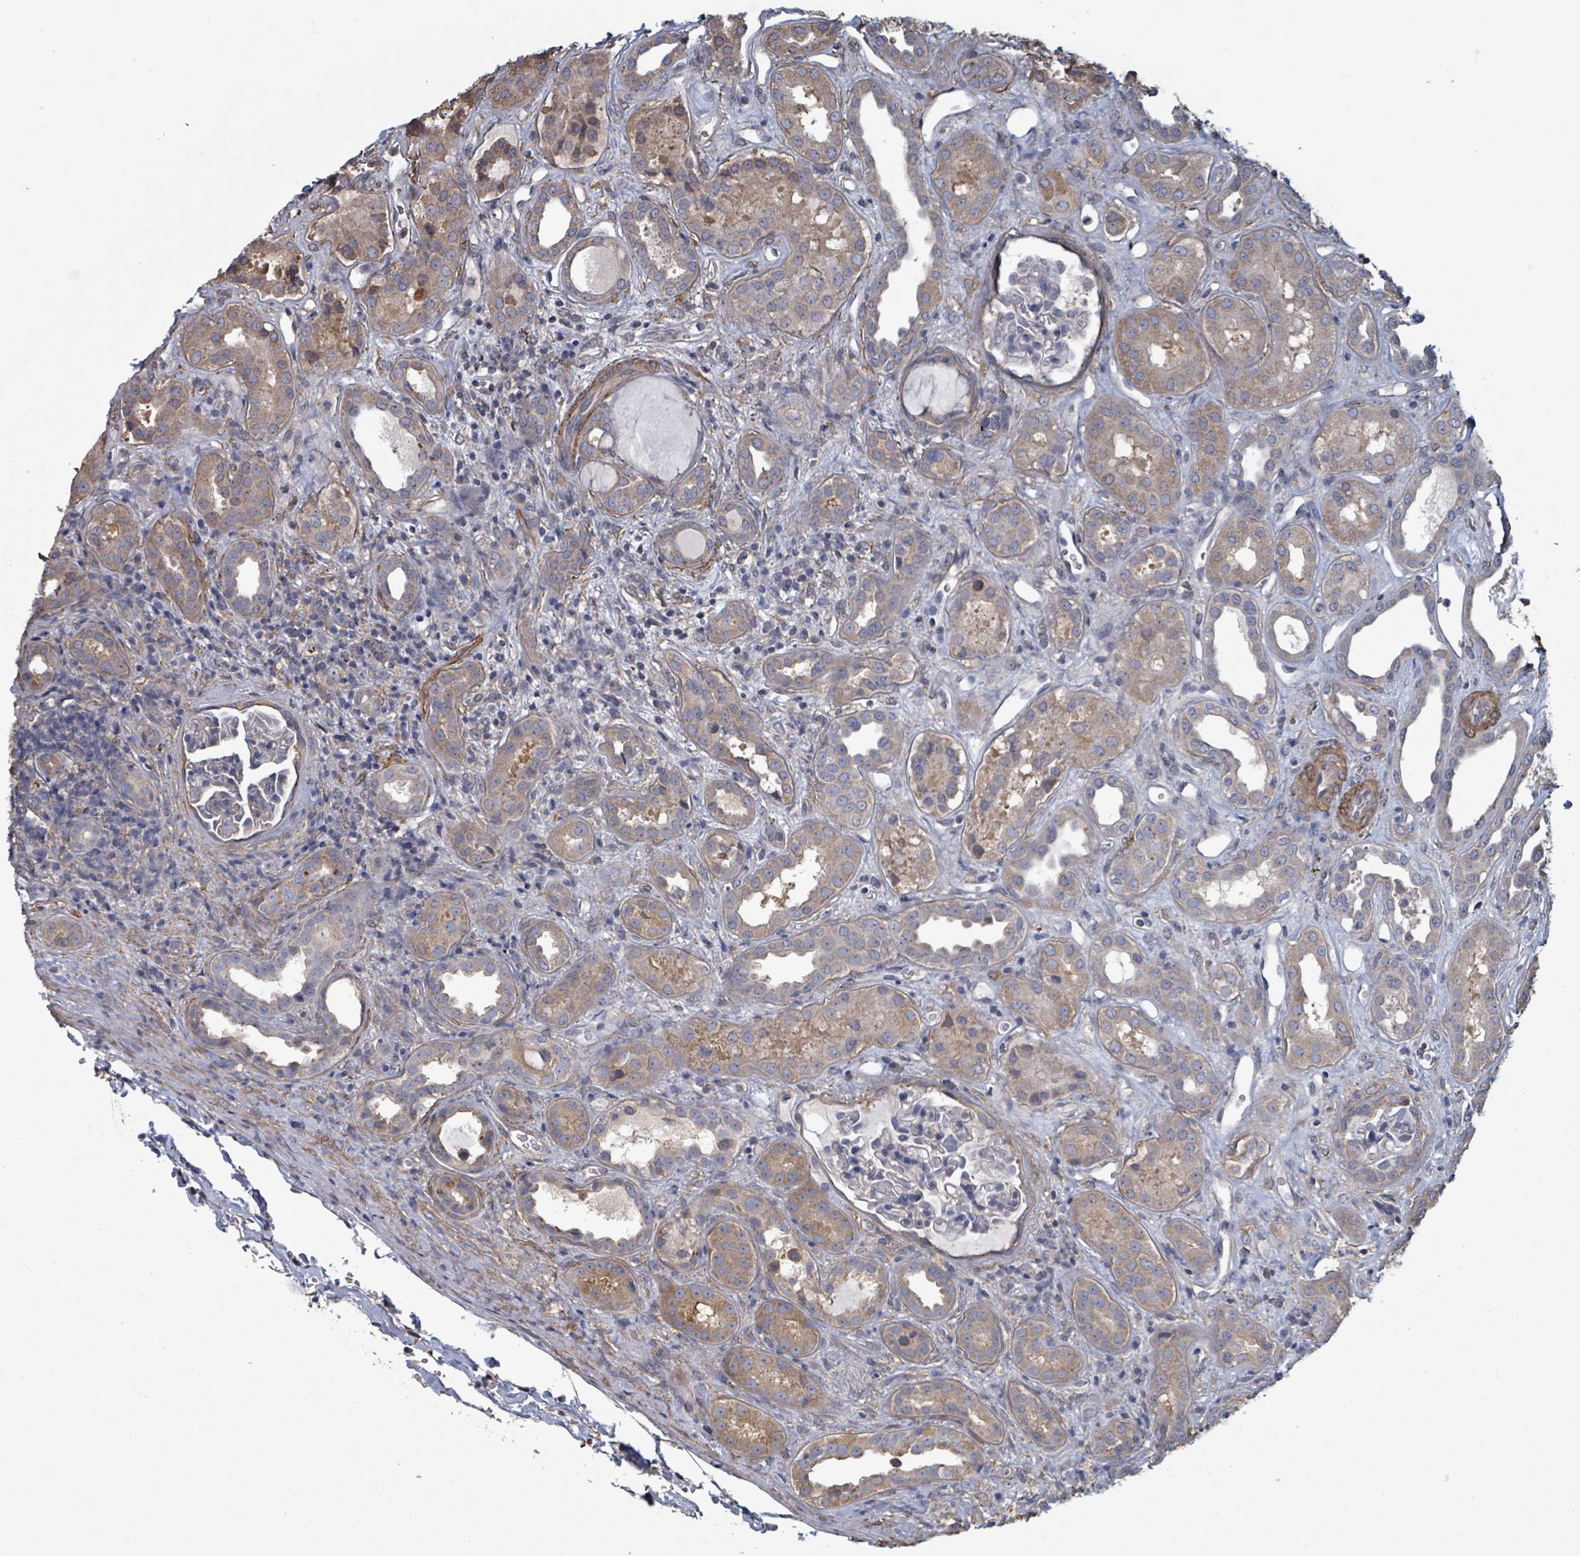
{"staining": {"intensity": "negative", "quantity": "none", "location": "none"}, "tissue": "kidney", "cell_type": "Cells in glomeruli", "image_type": "normal", "snomed": [{"axis": "morphology", "description": "Normal tissue, NOS"}, {"axis": "topography", "description": "Kidney"}], "caption": "Cells in glomeruli show no significant protein expression in benign kidney. (Brightfield microscopy of DAB (3,3'-diaminobenzidine) immunohistochemistry (IHC) at high magnification).", "gene": "ADCK1", "patient": {"sex": "male", "age": 59}}